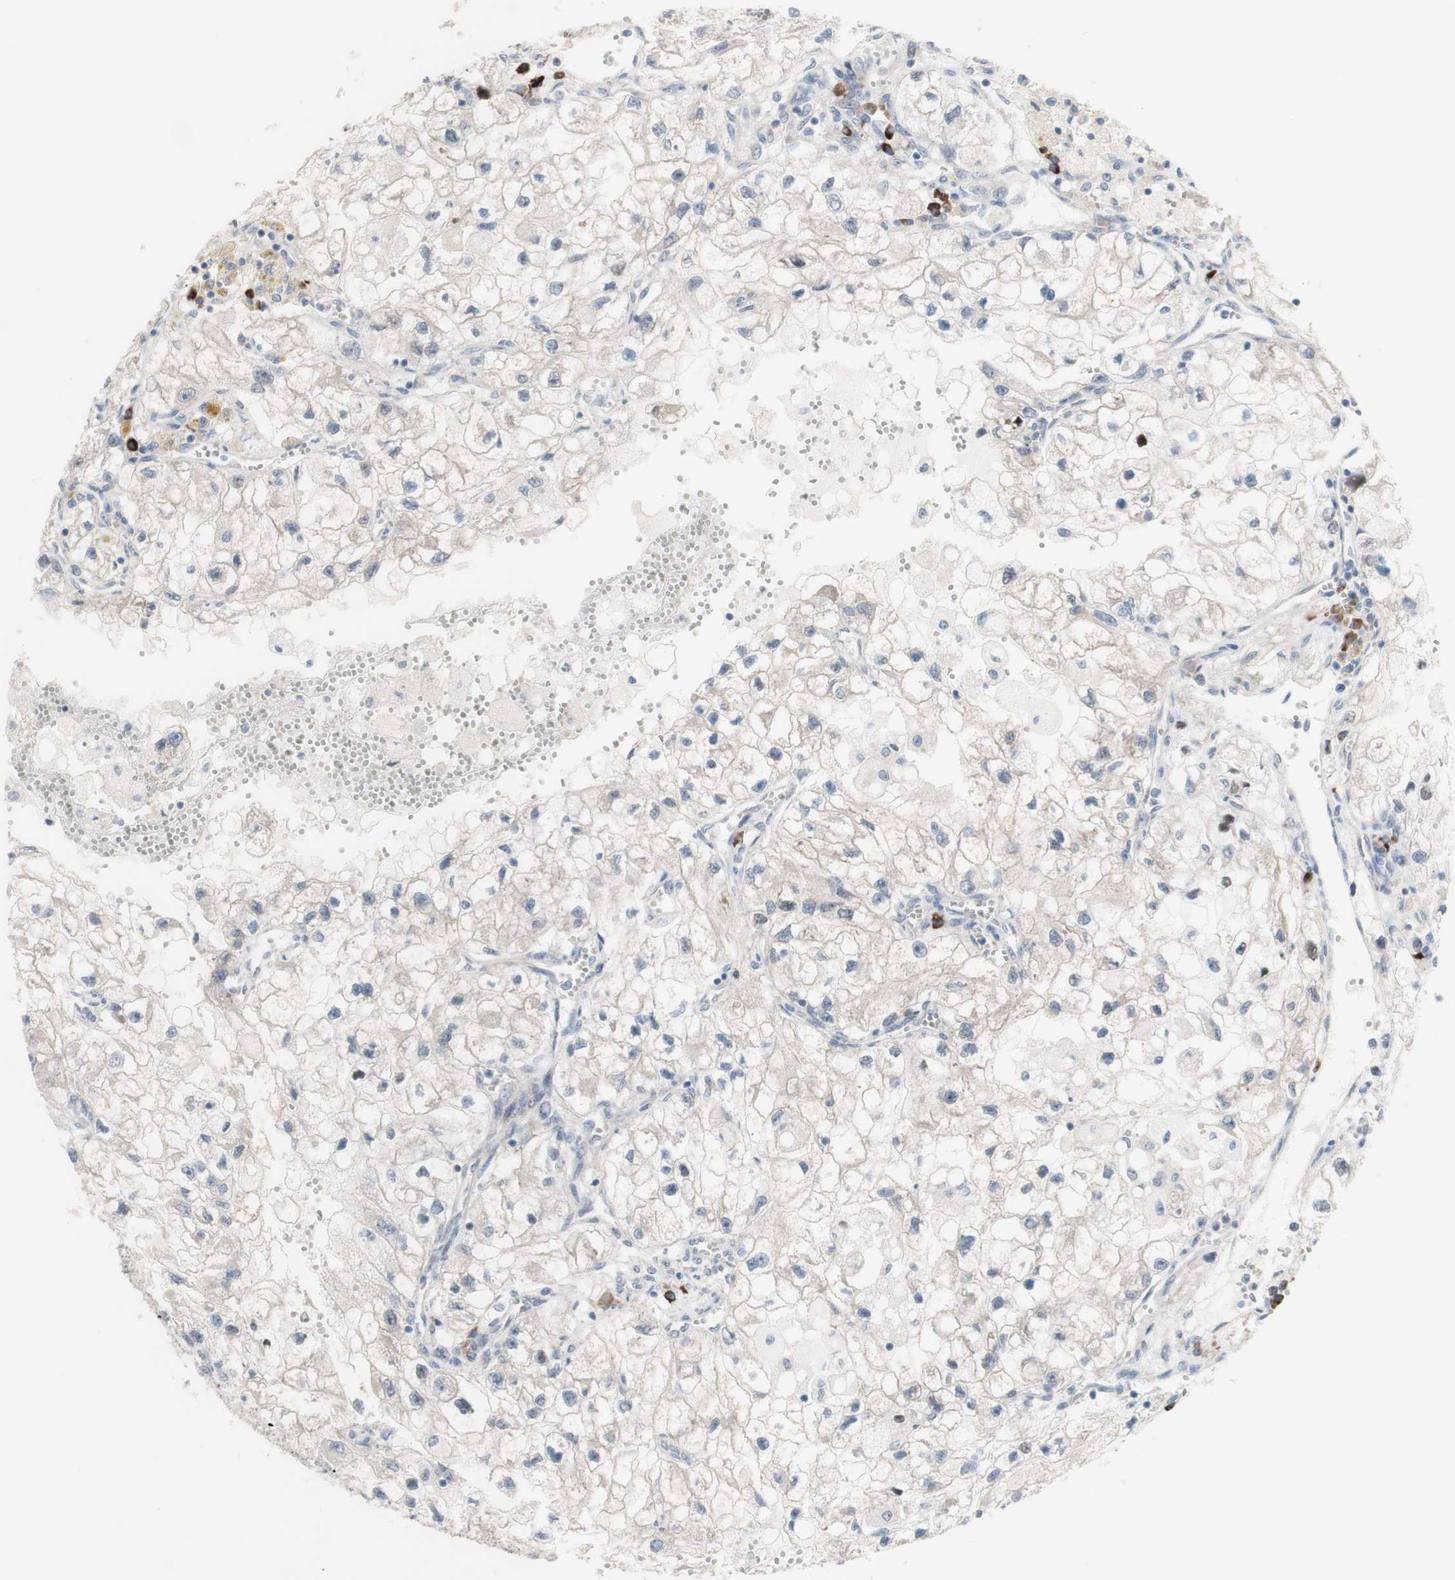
{"staining": {"intensity": "negative", "quantity": "none", "location": "none"}, "tissue": "renal cancer", "cell_type": "Tumor cells", "image_type": "cancer", "snomed": [{"axis": "morphology", "description": "Adenocarcinoma, NOS"}, {"axis": "topography", "description": "Kidney"}], "caption": "DAB immunohistochemical staining of human renal cancer (adenocarcinoma) displays no significant positivity in tumor cells.", "gene": "PHTF2", "patient": {"sex": "female", "age": 70}}